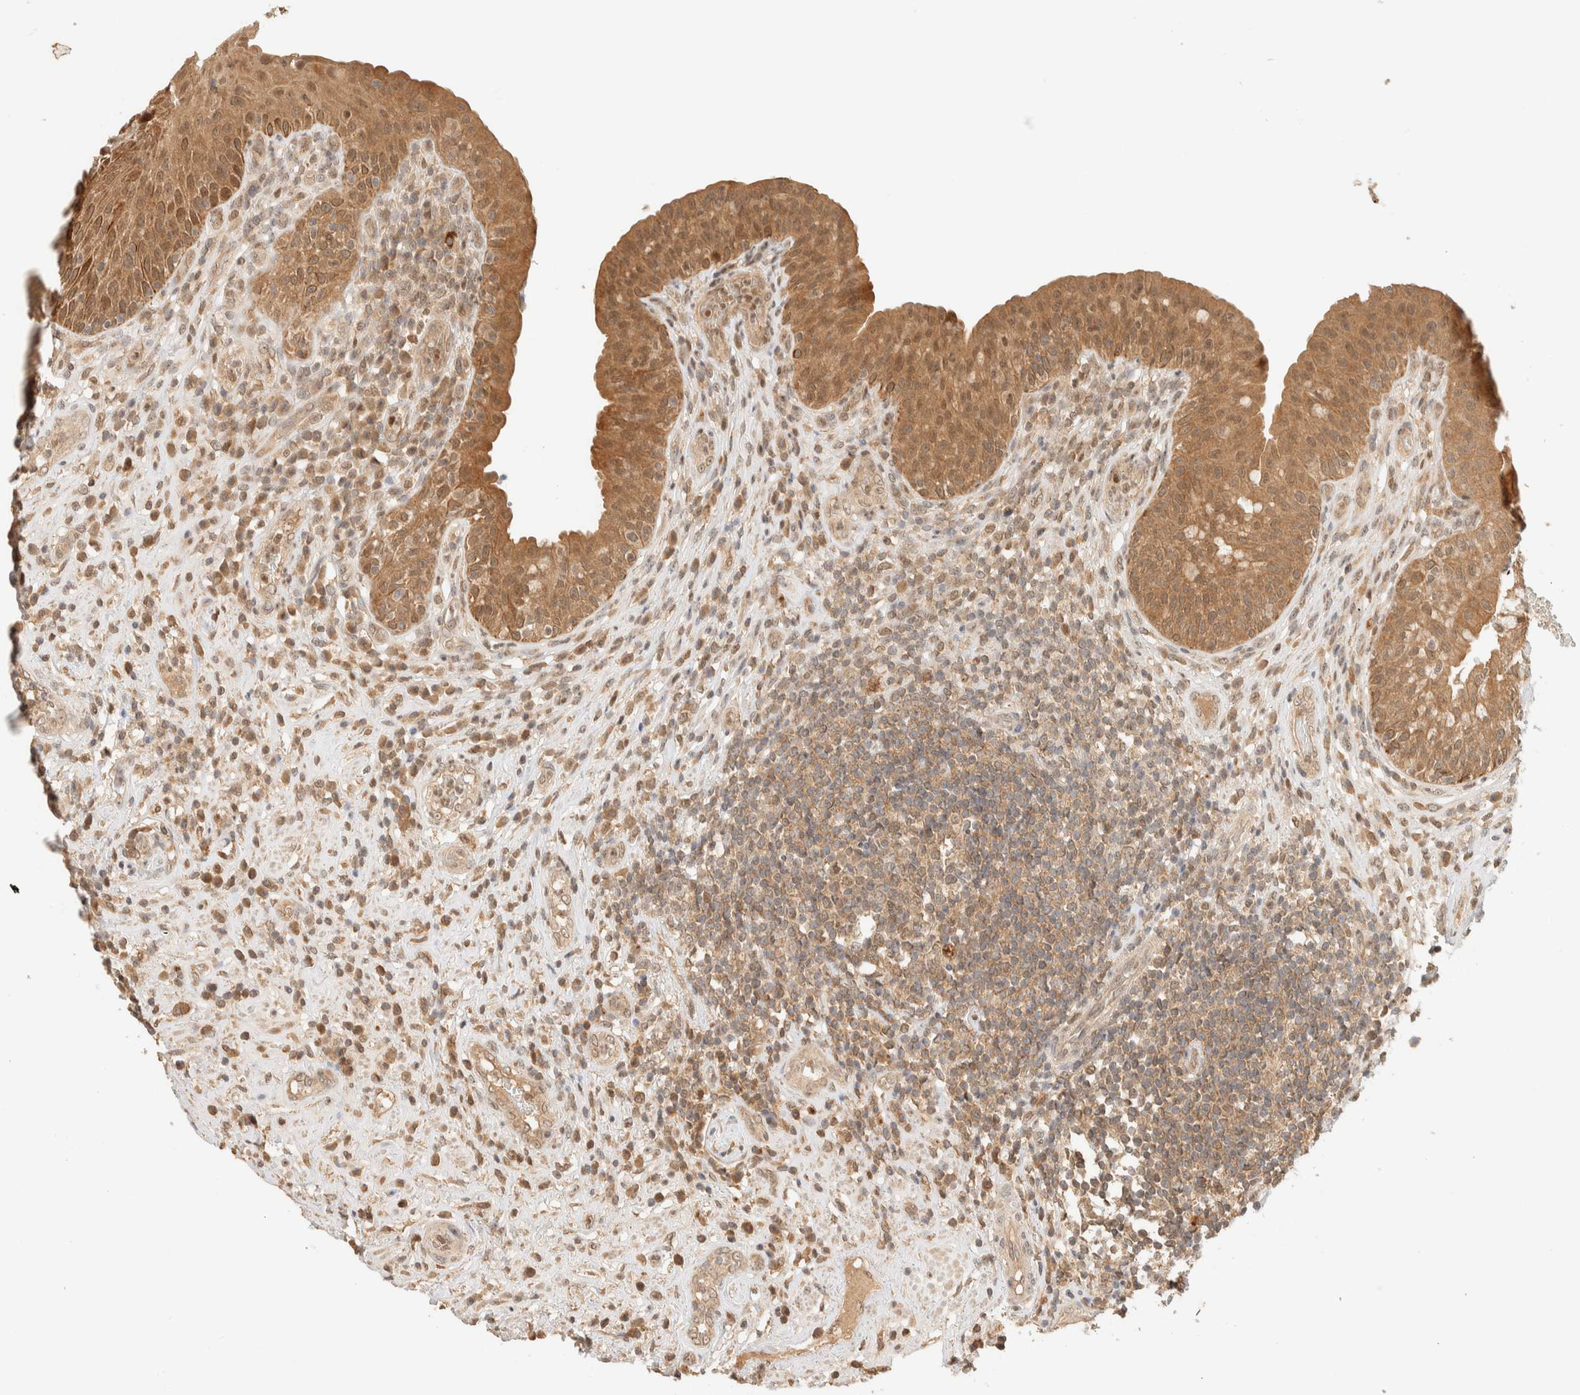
{"staining": {"intensity": "moderate", "quantity": ">75%", "location": "cytoplasmic/membranous"}, "tissue": "urinary bladder", "cell_type": "Urothelial cells", "image_type": "normal", "snomed": [{"axis": "morphology", "description": "Normal tissue, NOS"}, {"axis": "topography", "description": "Urinary bladder"}], "caption": "The immunohistochemical stain shows moderate cytoplasmic/membranous positivity in urothelial cells of benign urinary bladder. (DAB (3,3'-diaminobenzidine) IHC with brightfield microscopy, high magnification).", "gene": "ZBTB34", "patient": {"sex": "female", "age": 62}}